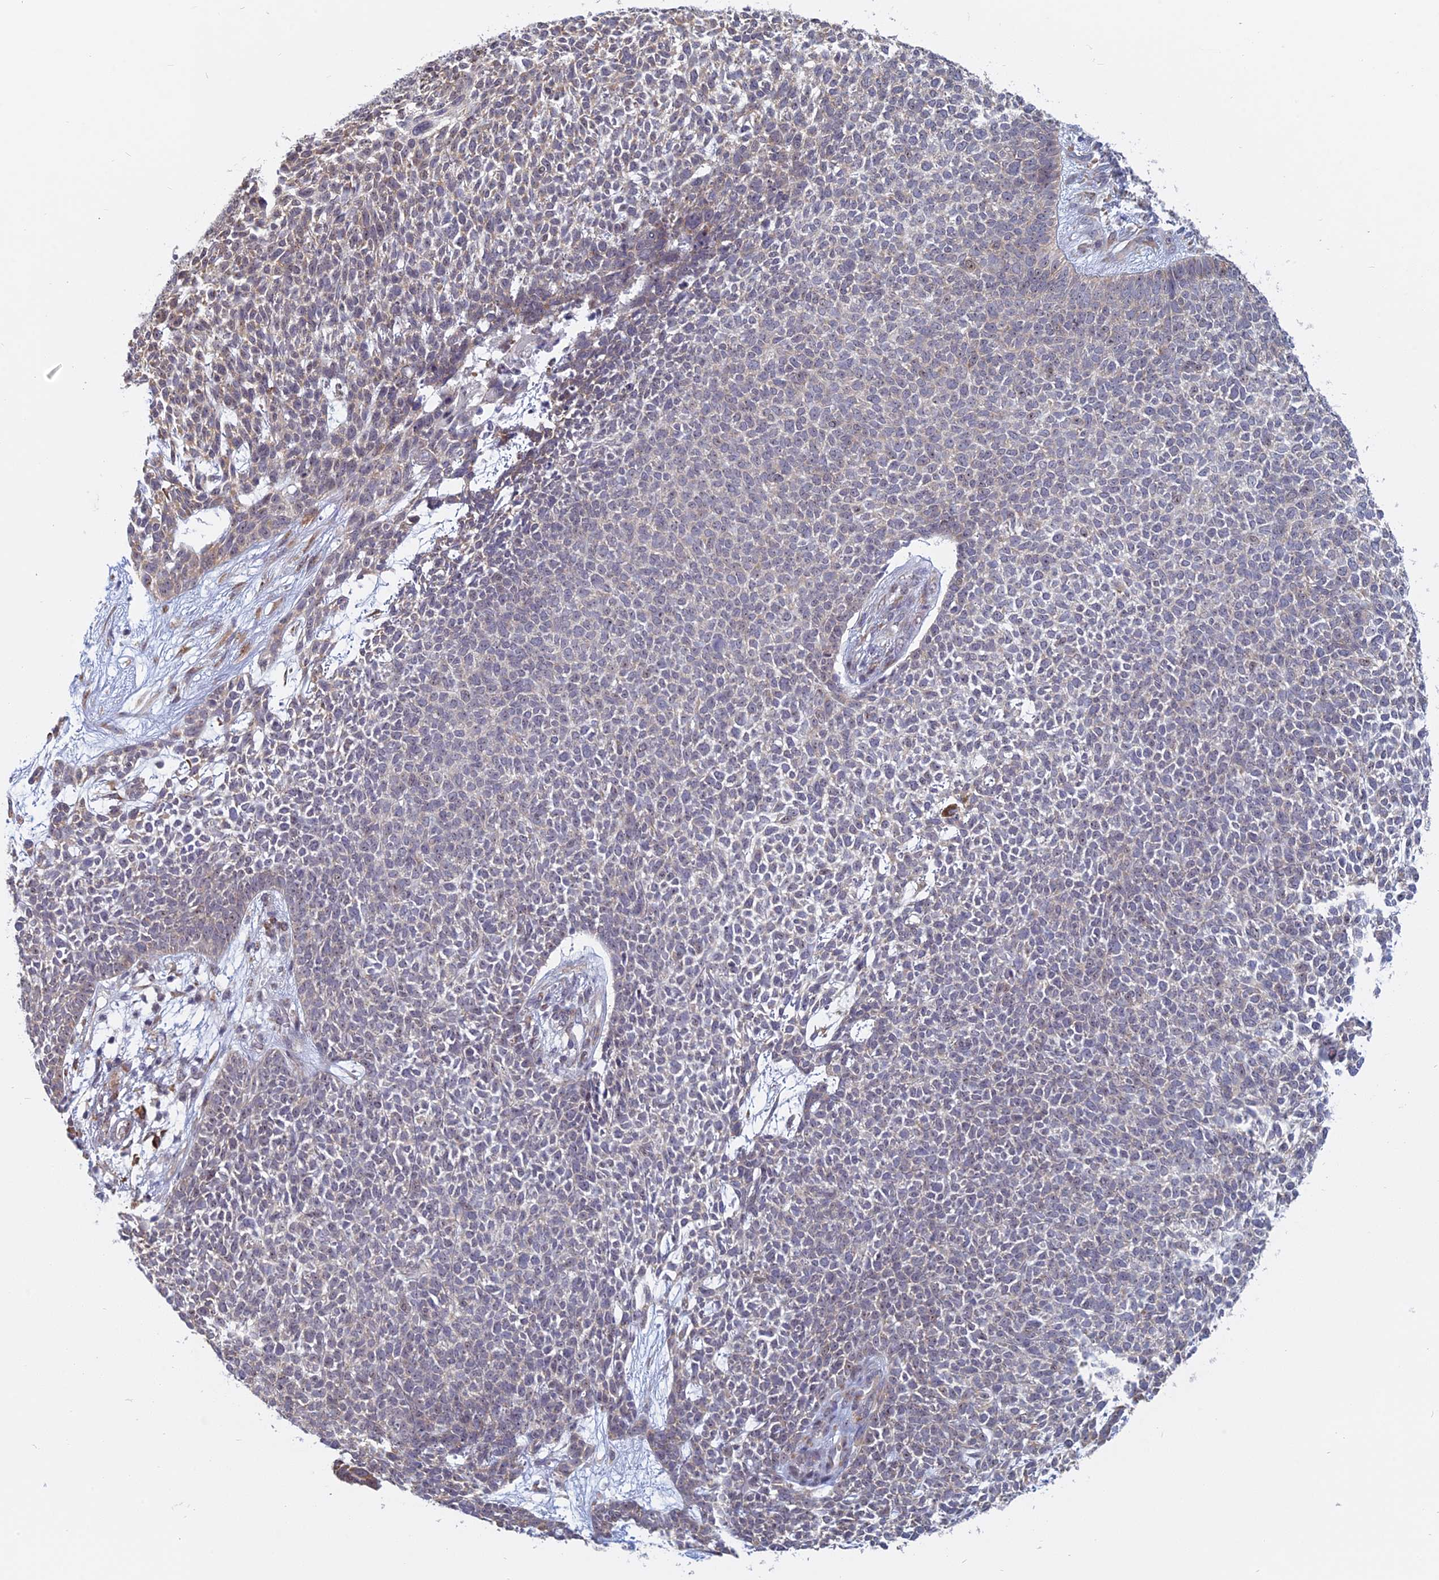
{"staining": {"intensity": "weak", "quantity": "<25%", "location": "cytoplasmic/membranous,nuclear"}, "tissue": "skin cancer", "cell_type": "Tumor cells", "image_type": "cancer", "snomed": [{"axis": "morphology", "description": "Basal cell carcinoma"}, {"axis": "topography", "description": "Skin"}], "caption": "High power microscopy photomicrograph of an IHC micrograph of skin basal cell carcinoma, revealing no significant staining in tumor cells.", "gene": "RPS19BP1", "patient": {"sex": "female", "age": 84}}